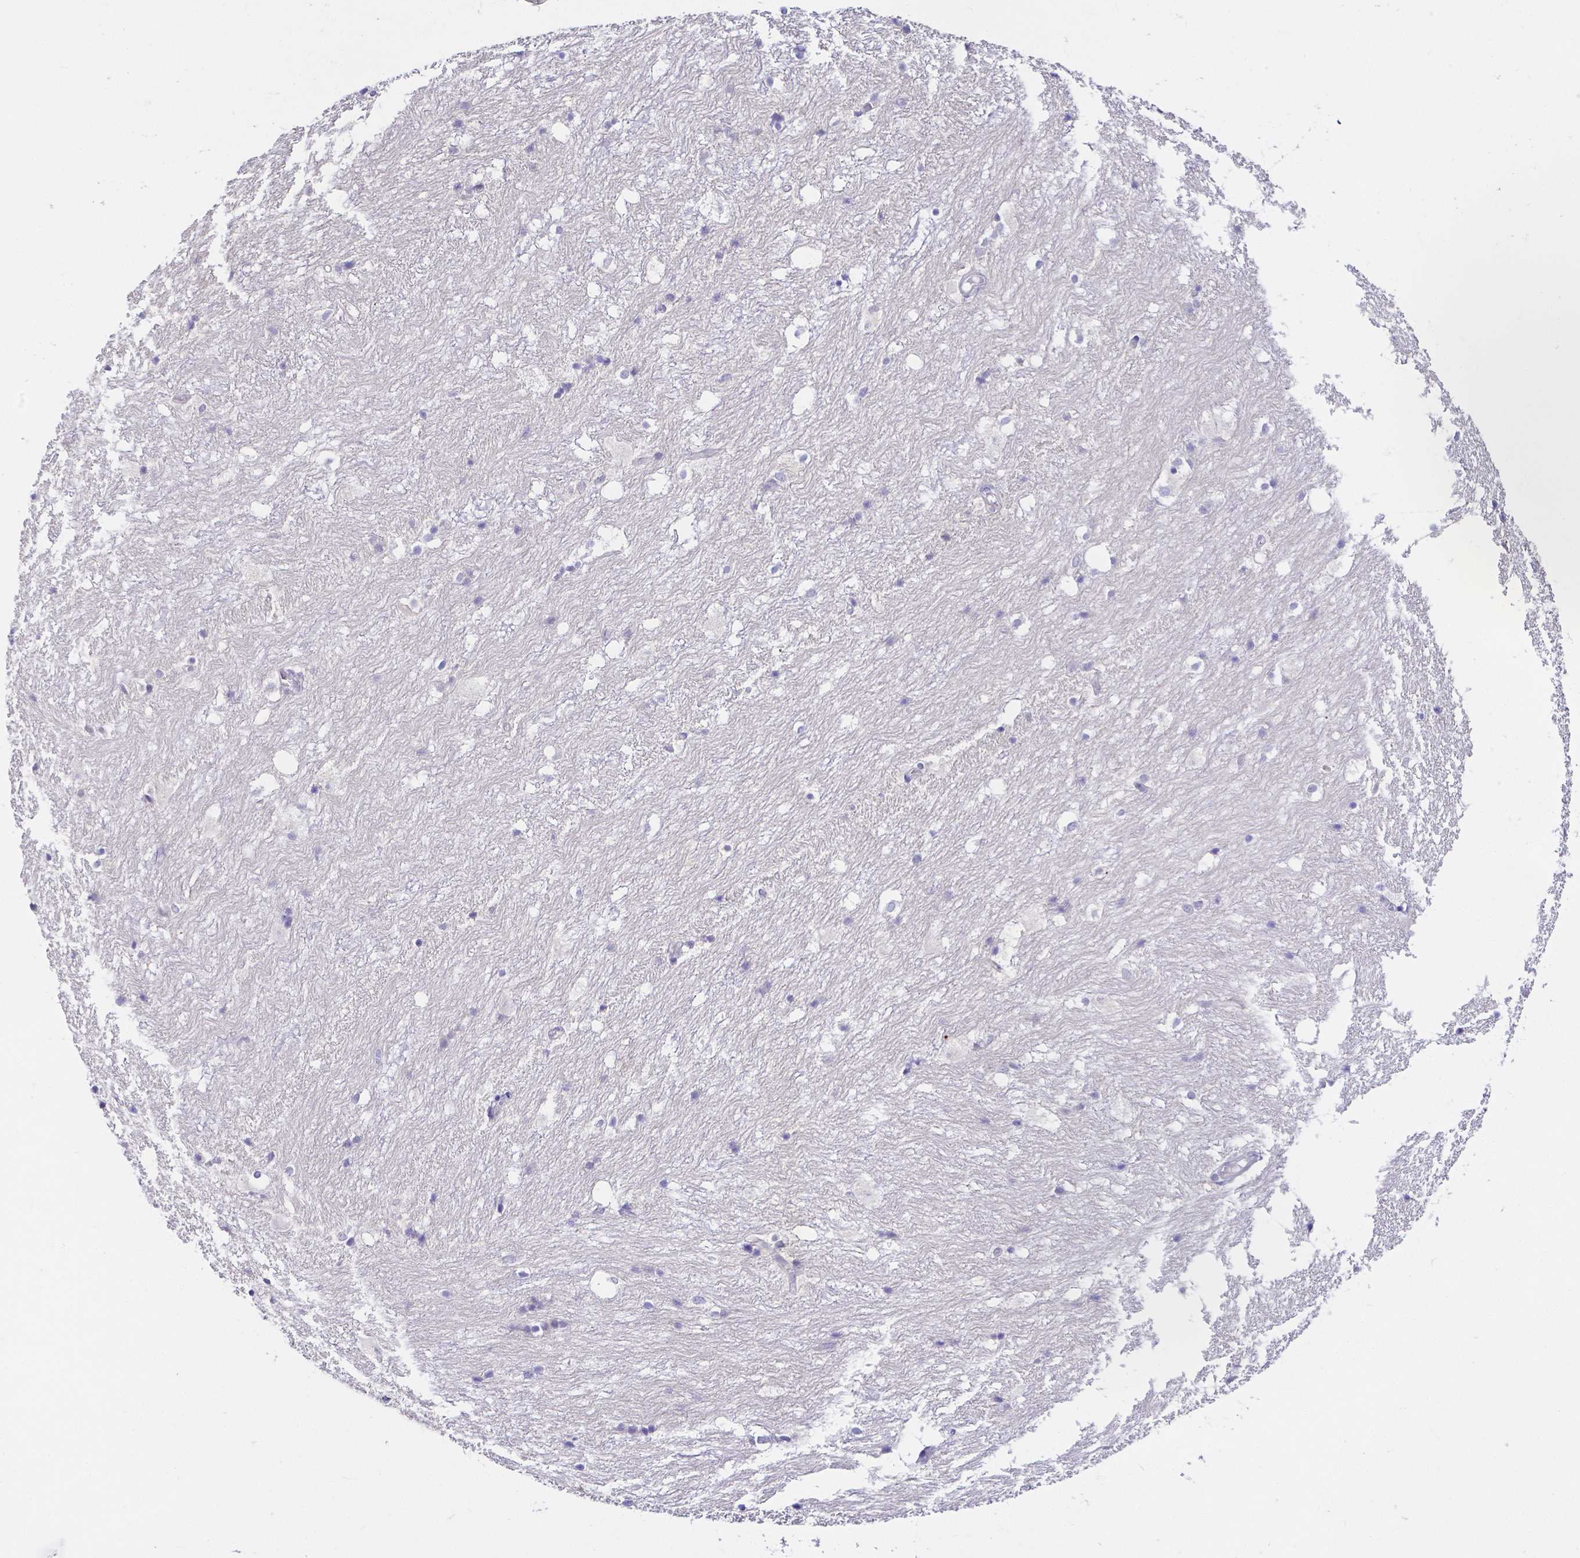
{"staining": {"intensity": "negative", "quantity": "none", "location": "none"}, "tissue": "hippocampus", "cell_type": "Glial cells", "image_type": "normal", "snomed": [{"axis": "morphology", "description": "Normal tissue, NOS"}, {"axis": "topography", "description": "Hippocampus"}], "caption": "The histopathology image shows no staining of glial cells in unremarkable hippocampus.", "gene": "PKP3", "patient": {"sex": "female", "age": 52}}